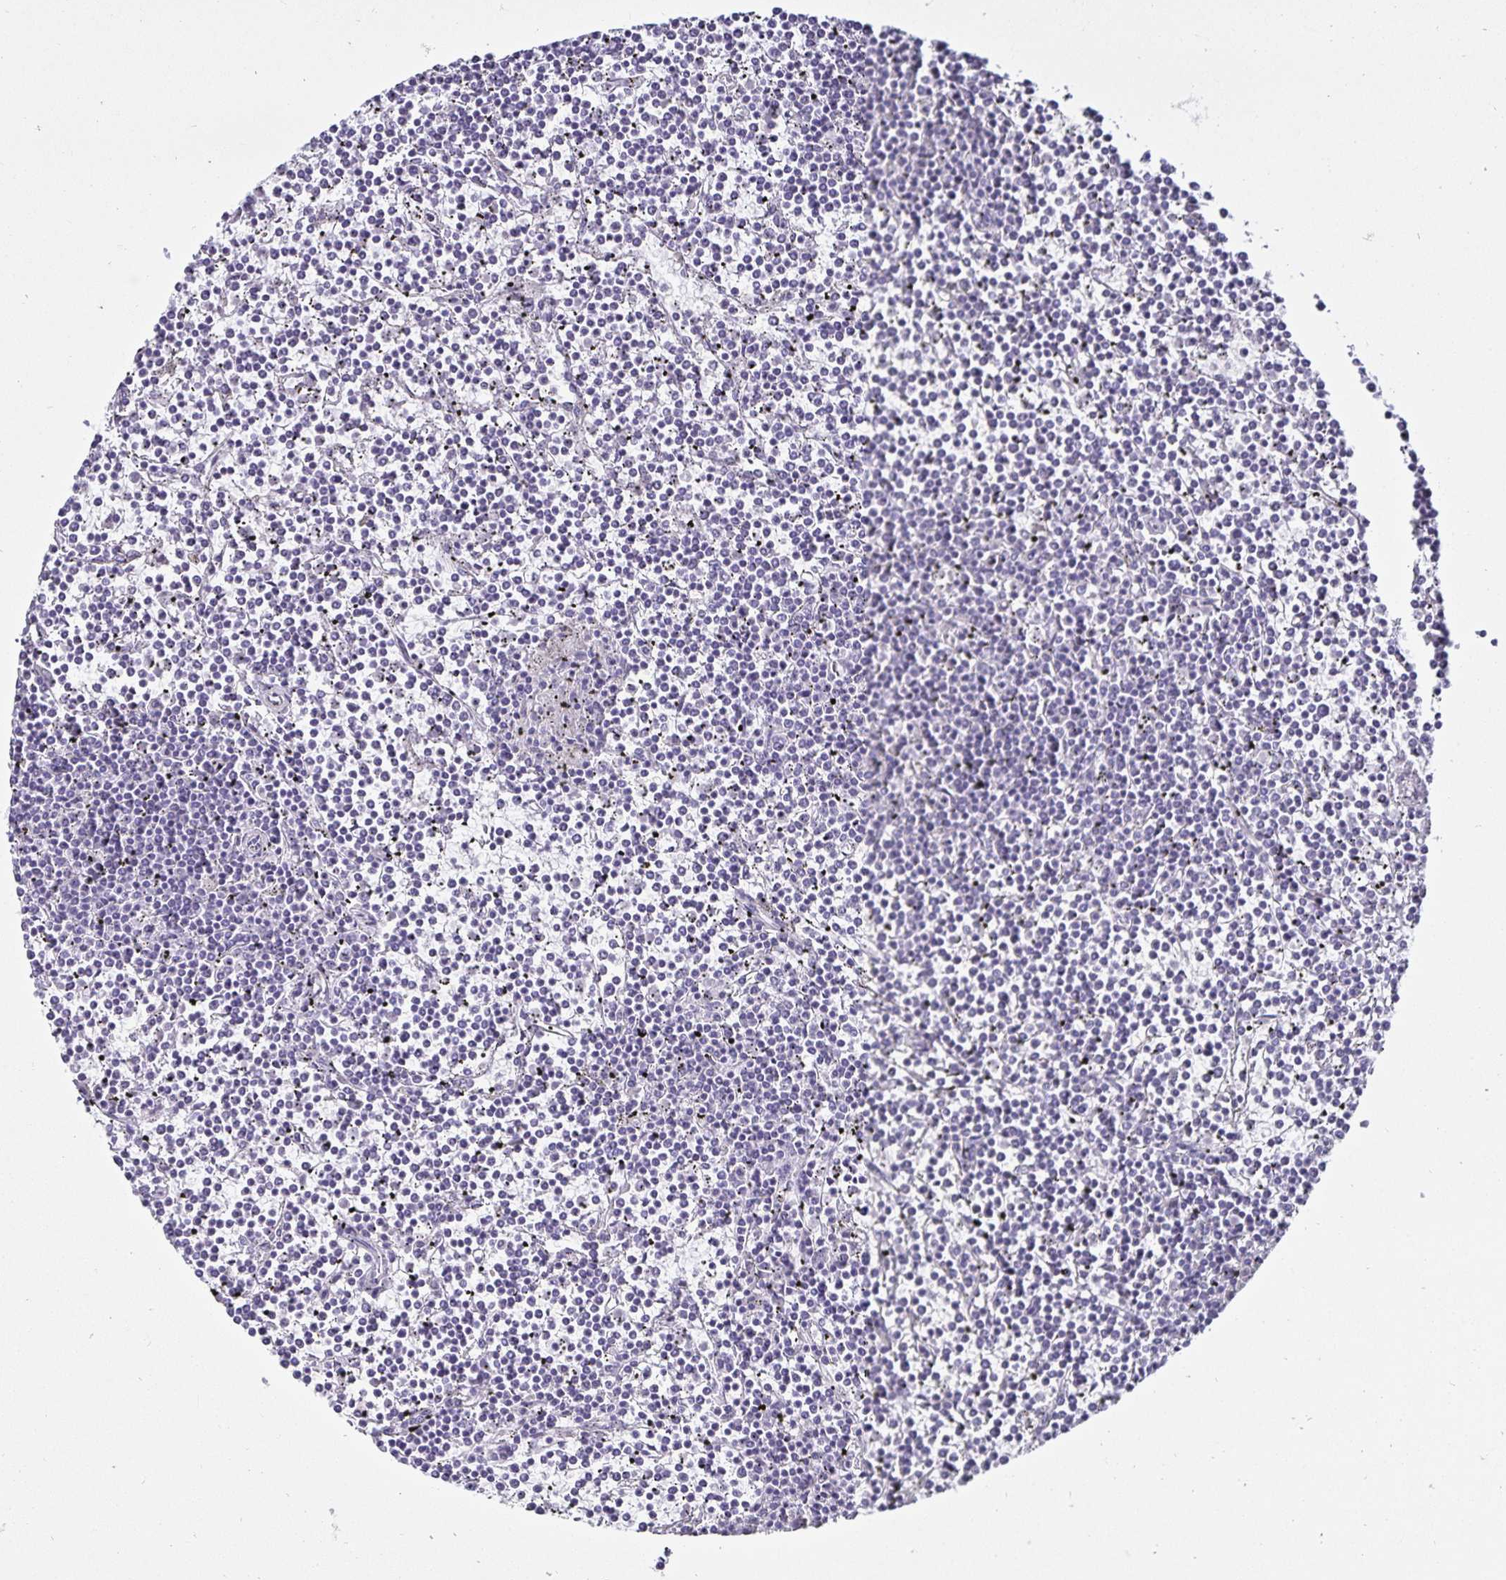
{"staining": {"intensity": "negative", "quantity": "none", "location": "none"}, "tissue": "lymphoma", "cell_type": "Tumor cells", "image_type": "cancer", "snomed": [{"axis": "morphology", "description": "Malignant lymphoma, non-Hodgkin's type, Low grade"}, {"axis": "topography", "description": "Spleen"}], "caption": "IHC photomicrograph of neoplastic tissue: human lymphoma stained with DAB (3,3'-diaminobenzidine) exhibits no significant protein expression in tumor cells. The staining is performed using DAB brown chromogen with nuclei counter-stained in using hematoxylin.", "gene": "DEFA6", "patient": {"sex": "female", "age": 19}}